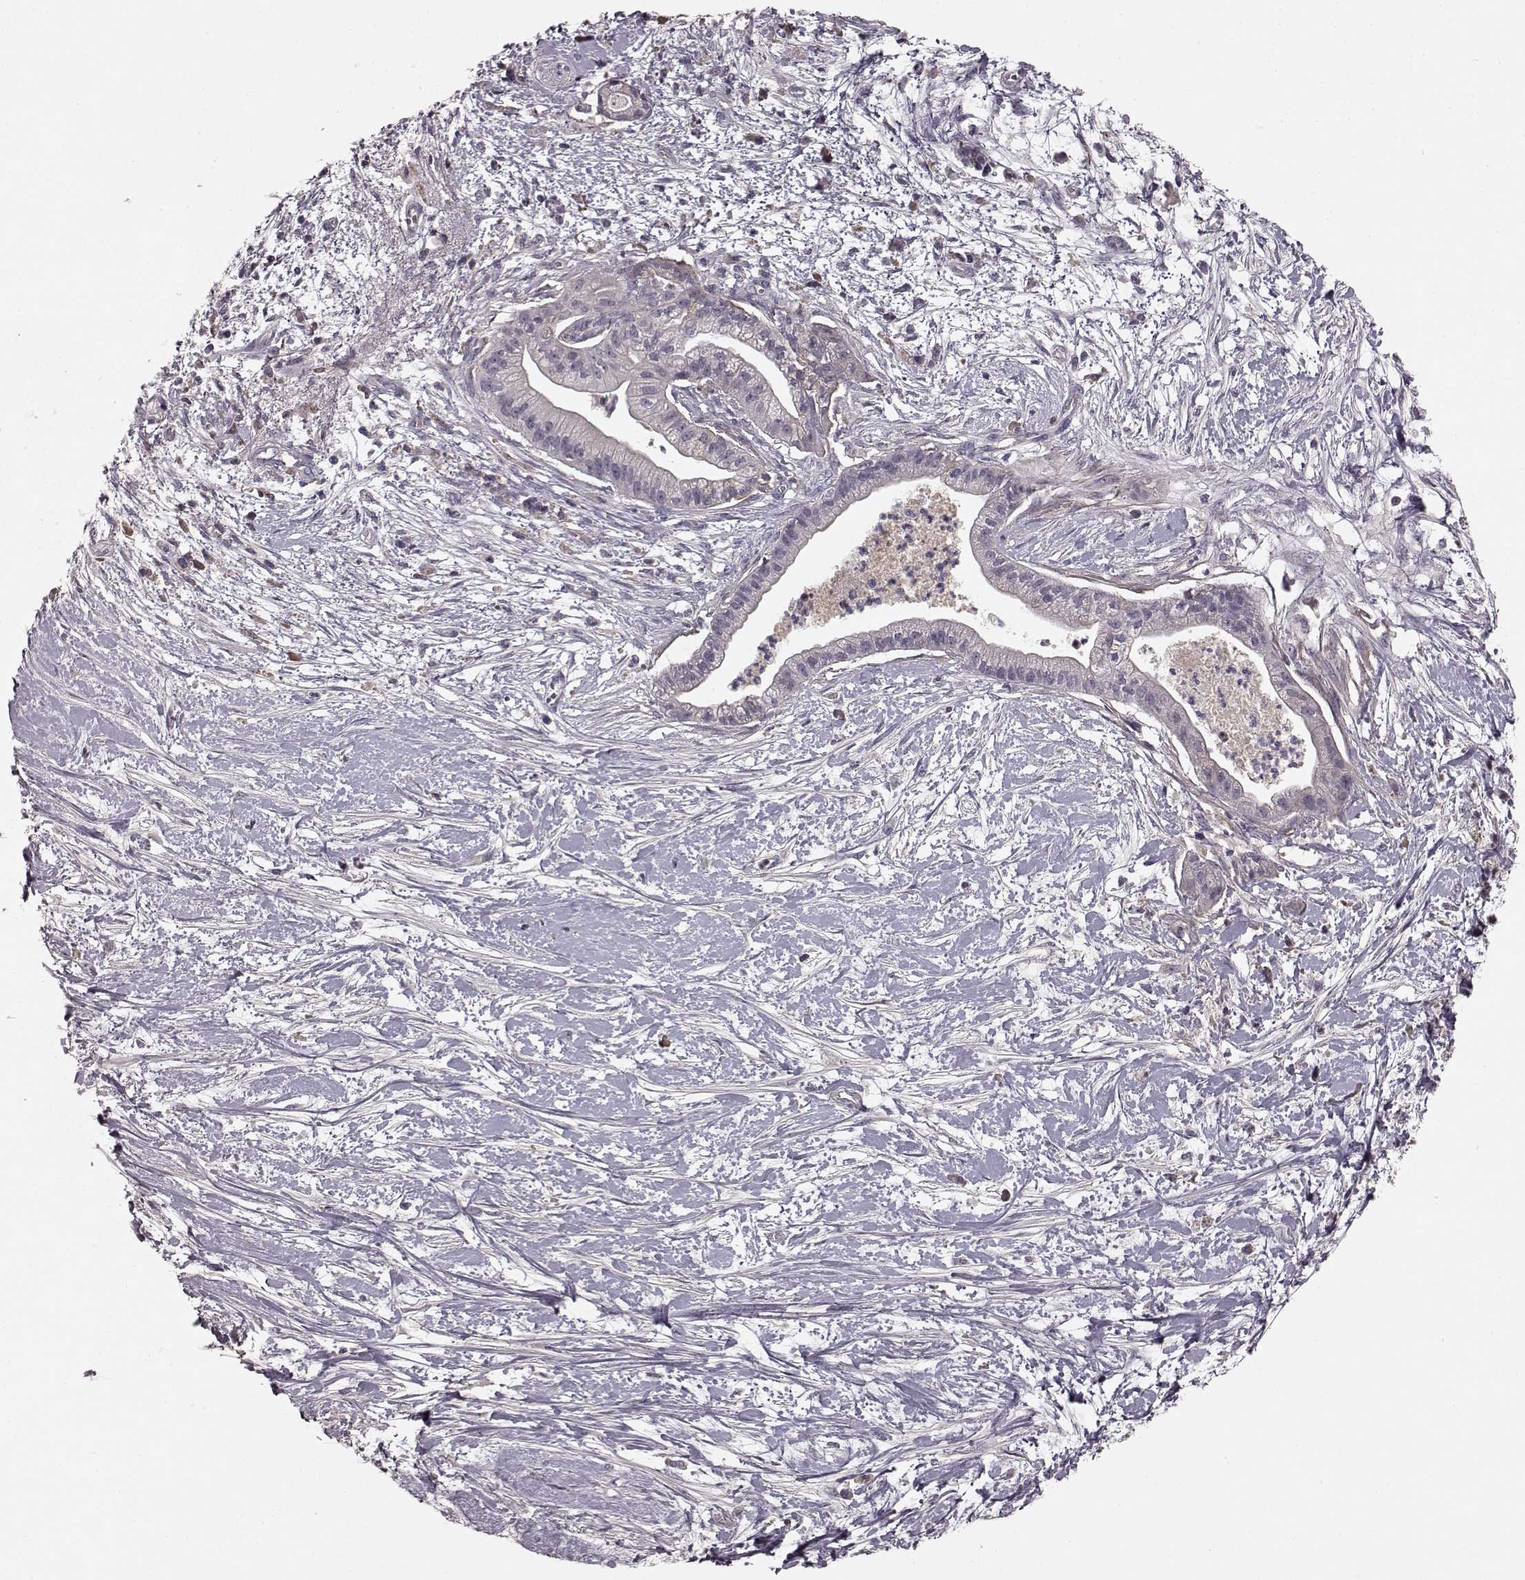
{"staining": {"intensity": "negative", "quantity": "none", "location": "none"}, "tissue": "pancreatic cancer", "cell_type": "Tumor cells", "image_type": "cancer", "snomed": [{"axis": "morphology", "description": "Normal tissue, NOS"}, {"axis": "morphology", "description": "Adenocarcinoma, NOS"}, {"axis": "topography", "description": "Lymph node"}, {"axis": "topography", "description": "Pancreas"}], "caption": "An immunohistochemistry (IHC) image of adenocarcinoma (pancreatic) is shown. There is no staining in tumor cells of adenocarcinoma (pancreatic).", "gene": "SLC22A18", "patient": {"sex": "female", "age": 58}}